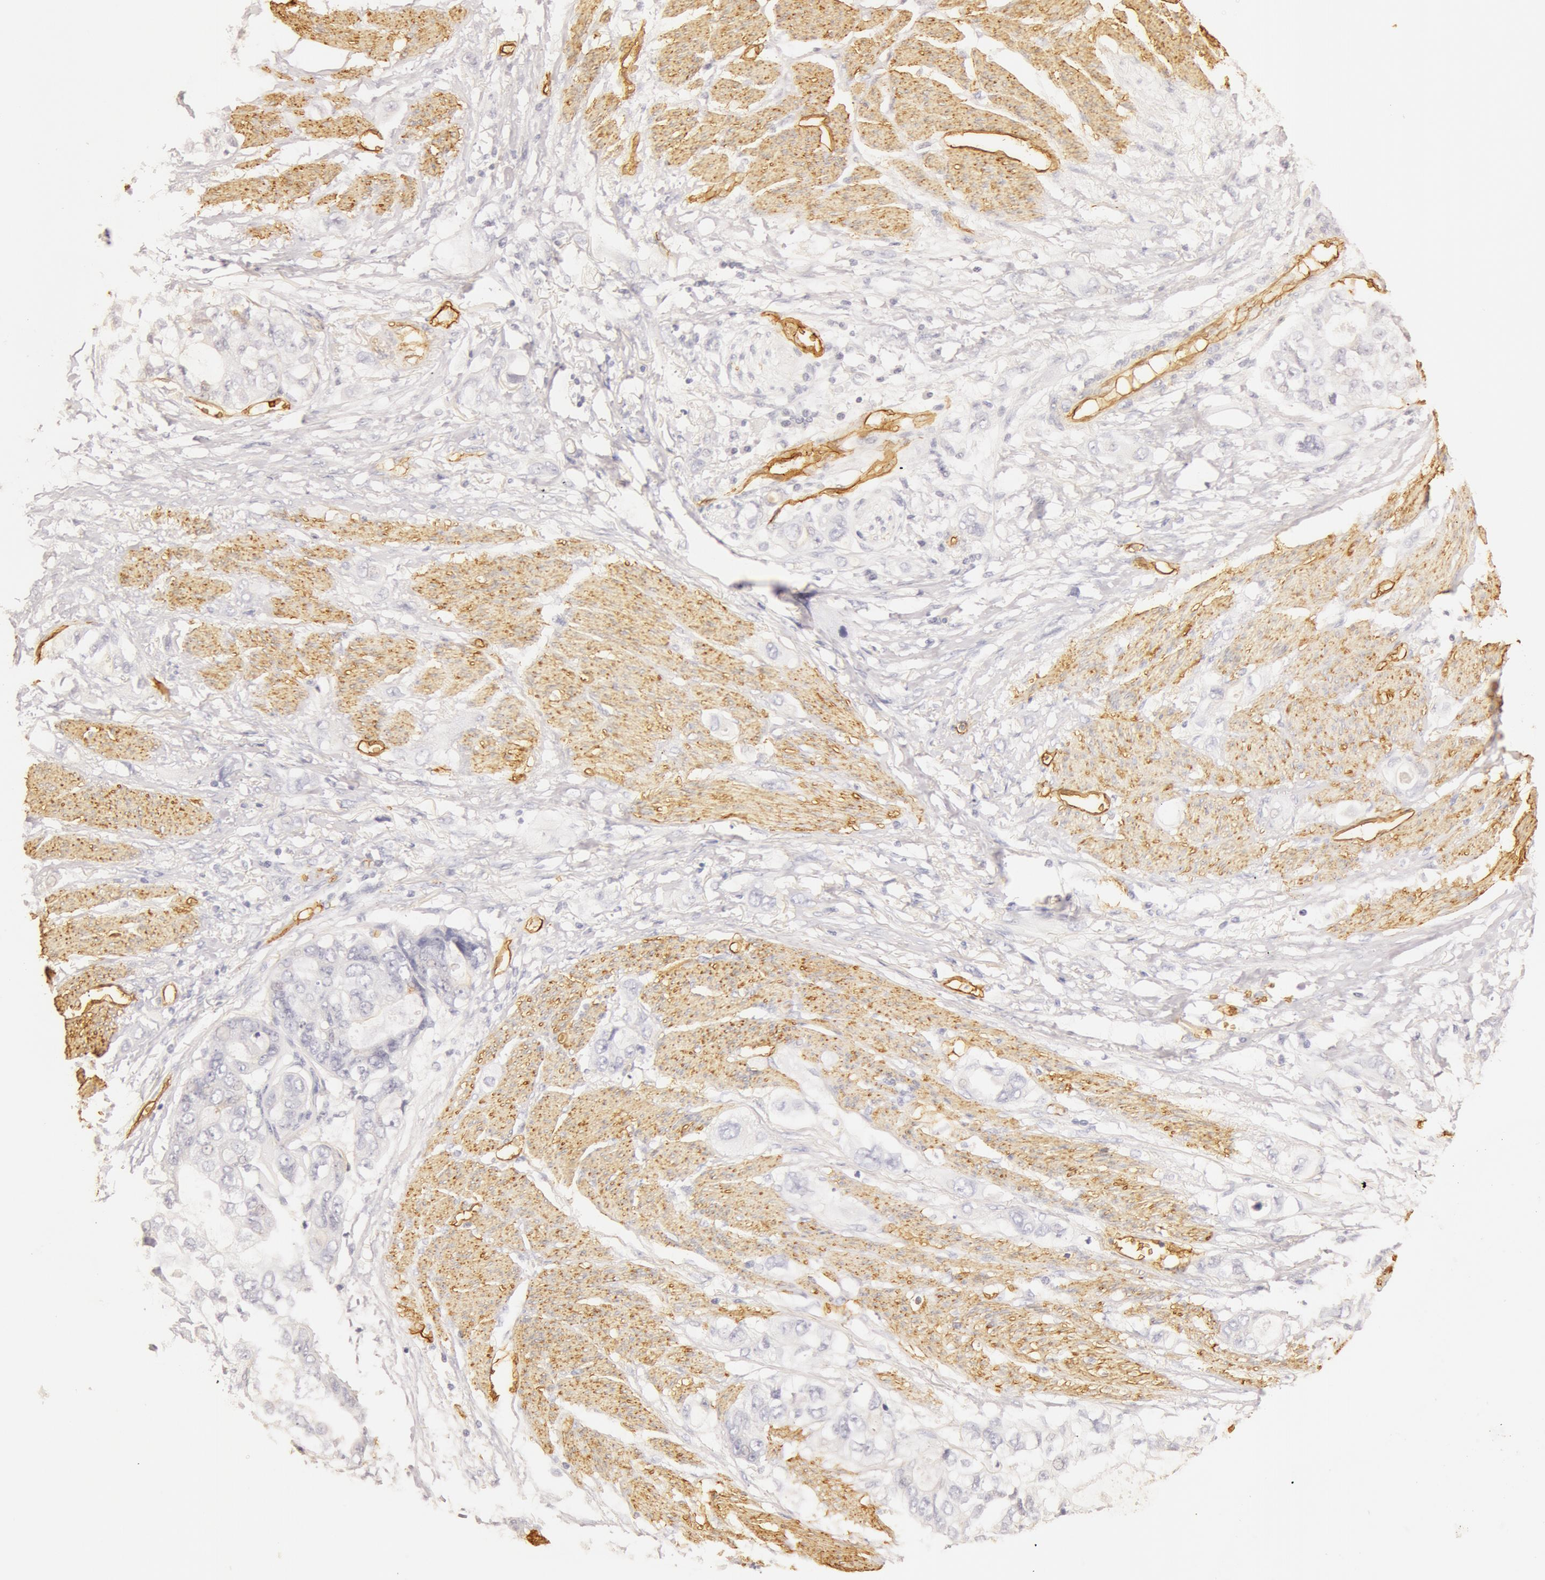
{"staining": {"intensity": "negative", "quantity": "none", "location": "none"}, "tissue": "stomach cancer", "cell_type": "Tumor cells", "image_type": "cancer", "snomed": [{"axis": "morphology", "description": "Adenocarcinoma, NOS"}, {"axis": "topography", "description": "Stomach, upper"}], "caption": "This is a image of IHC staining of stomach cancer (adenocarcinoma), which shows no staining in tumor cells.", "gene": "AQP1", "patient": {"sex": "female", "age": 52}}